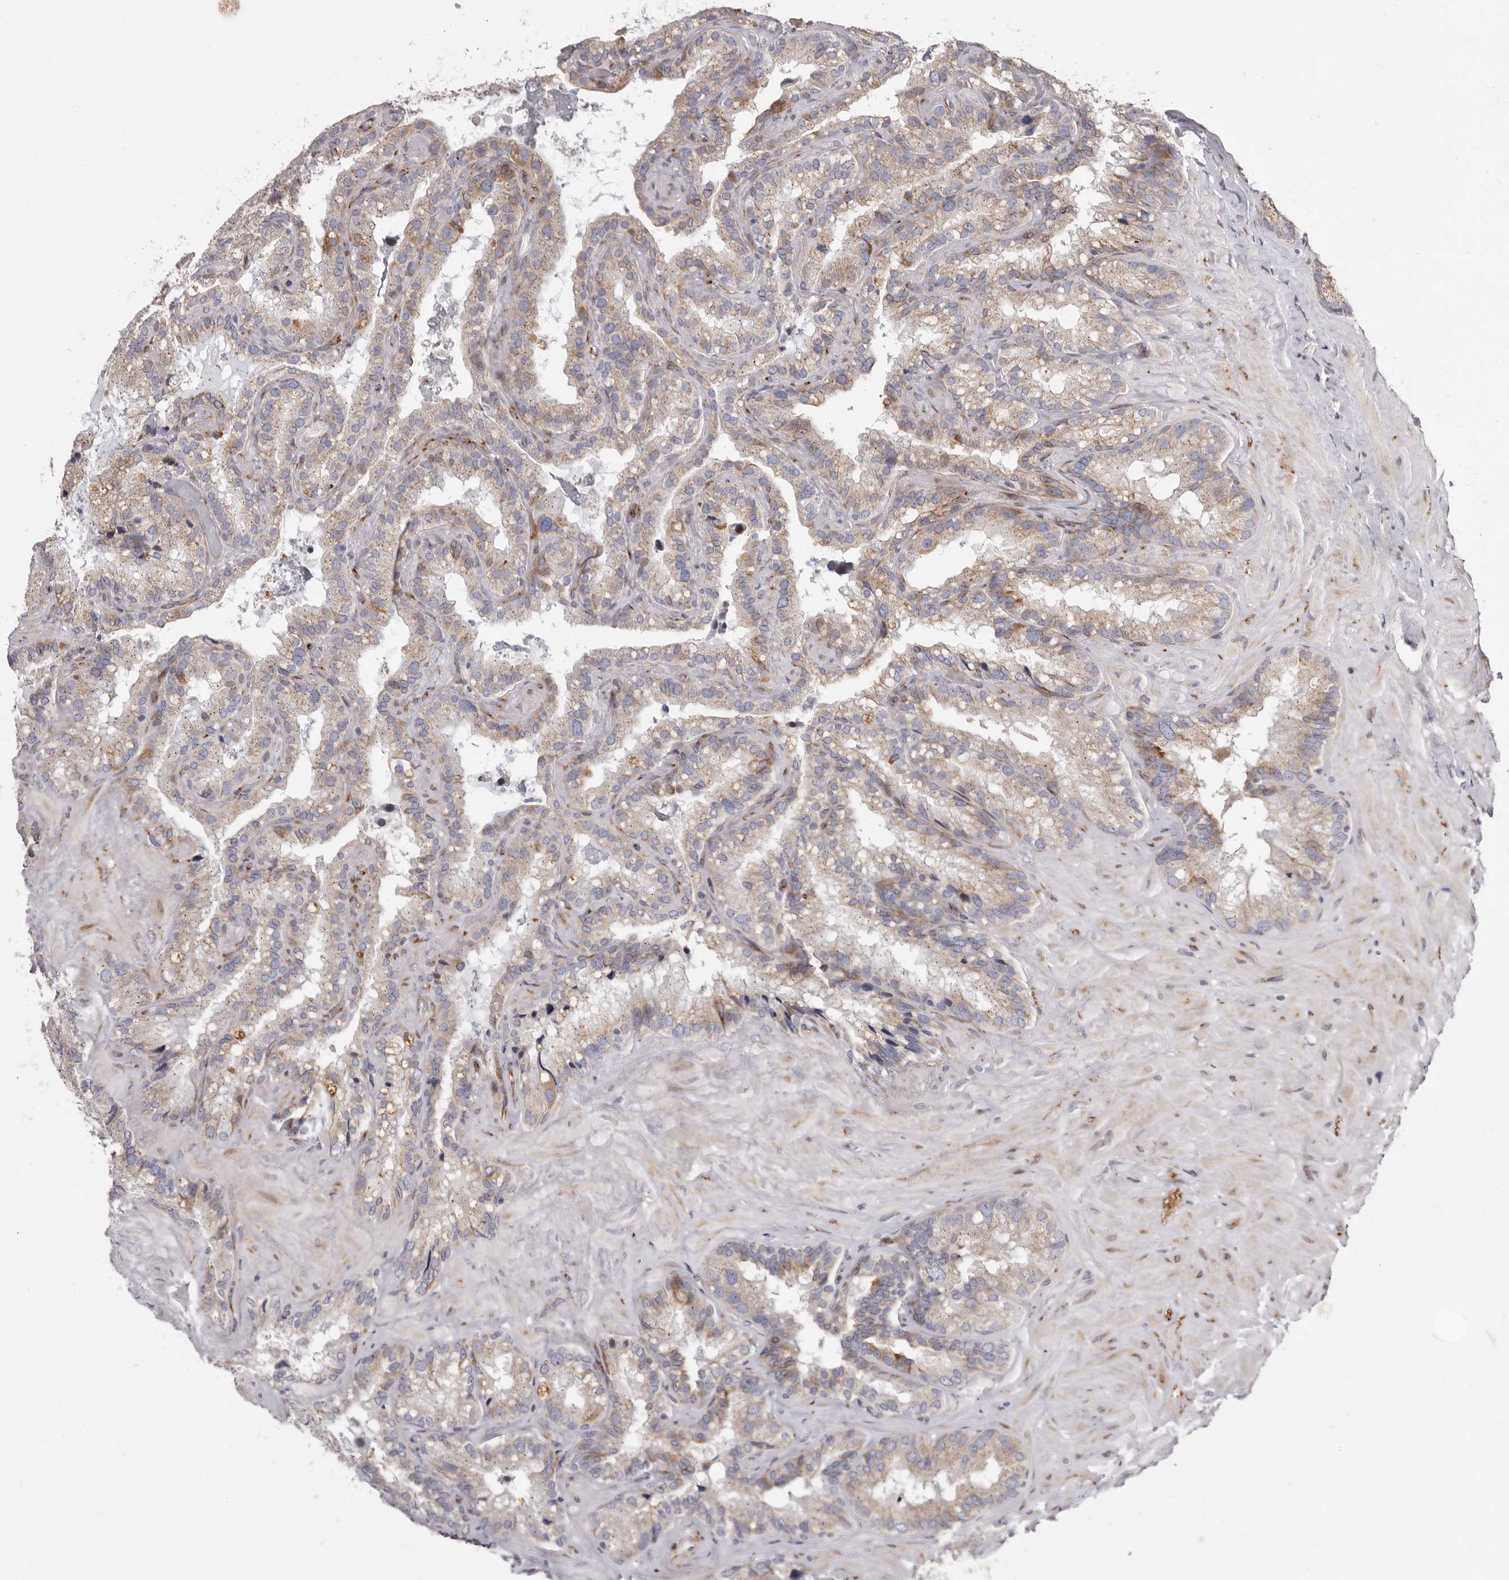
{"staining": {"intensity": "moderate", "quantity": "25%-75%", "location": "cytoplasmic/membranous"}, "tissue": "seminal vesicle", "cell_type": "Glandular cells", "image_type": "normal", "snomed": [{"axis": "morphology", "description": "Normal tissue, NOS"}, {"axis": "topography", "description": "Prostate"}, {"axis": "topography", "description": "Seminal veicle"}], "caption": "Normal seminal vesicle demonstrates moderate cytoplasmic/membranous positivity in approximately 25%-75% of glandular cells The staining was performed using DAB (3,3'-diaminobenzidine), with brown indicating positive protein expression. Nuclei are stained blue with hematoxylin..", "gene": "TIMM17B", "patient": {"sex": "male", "age": 68}}